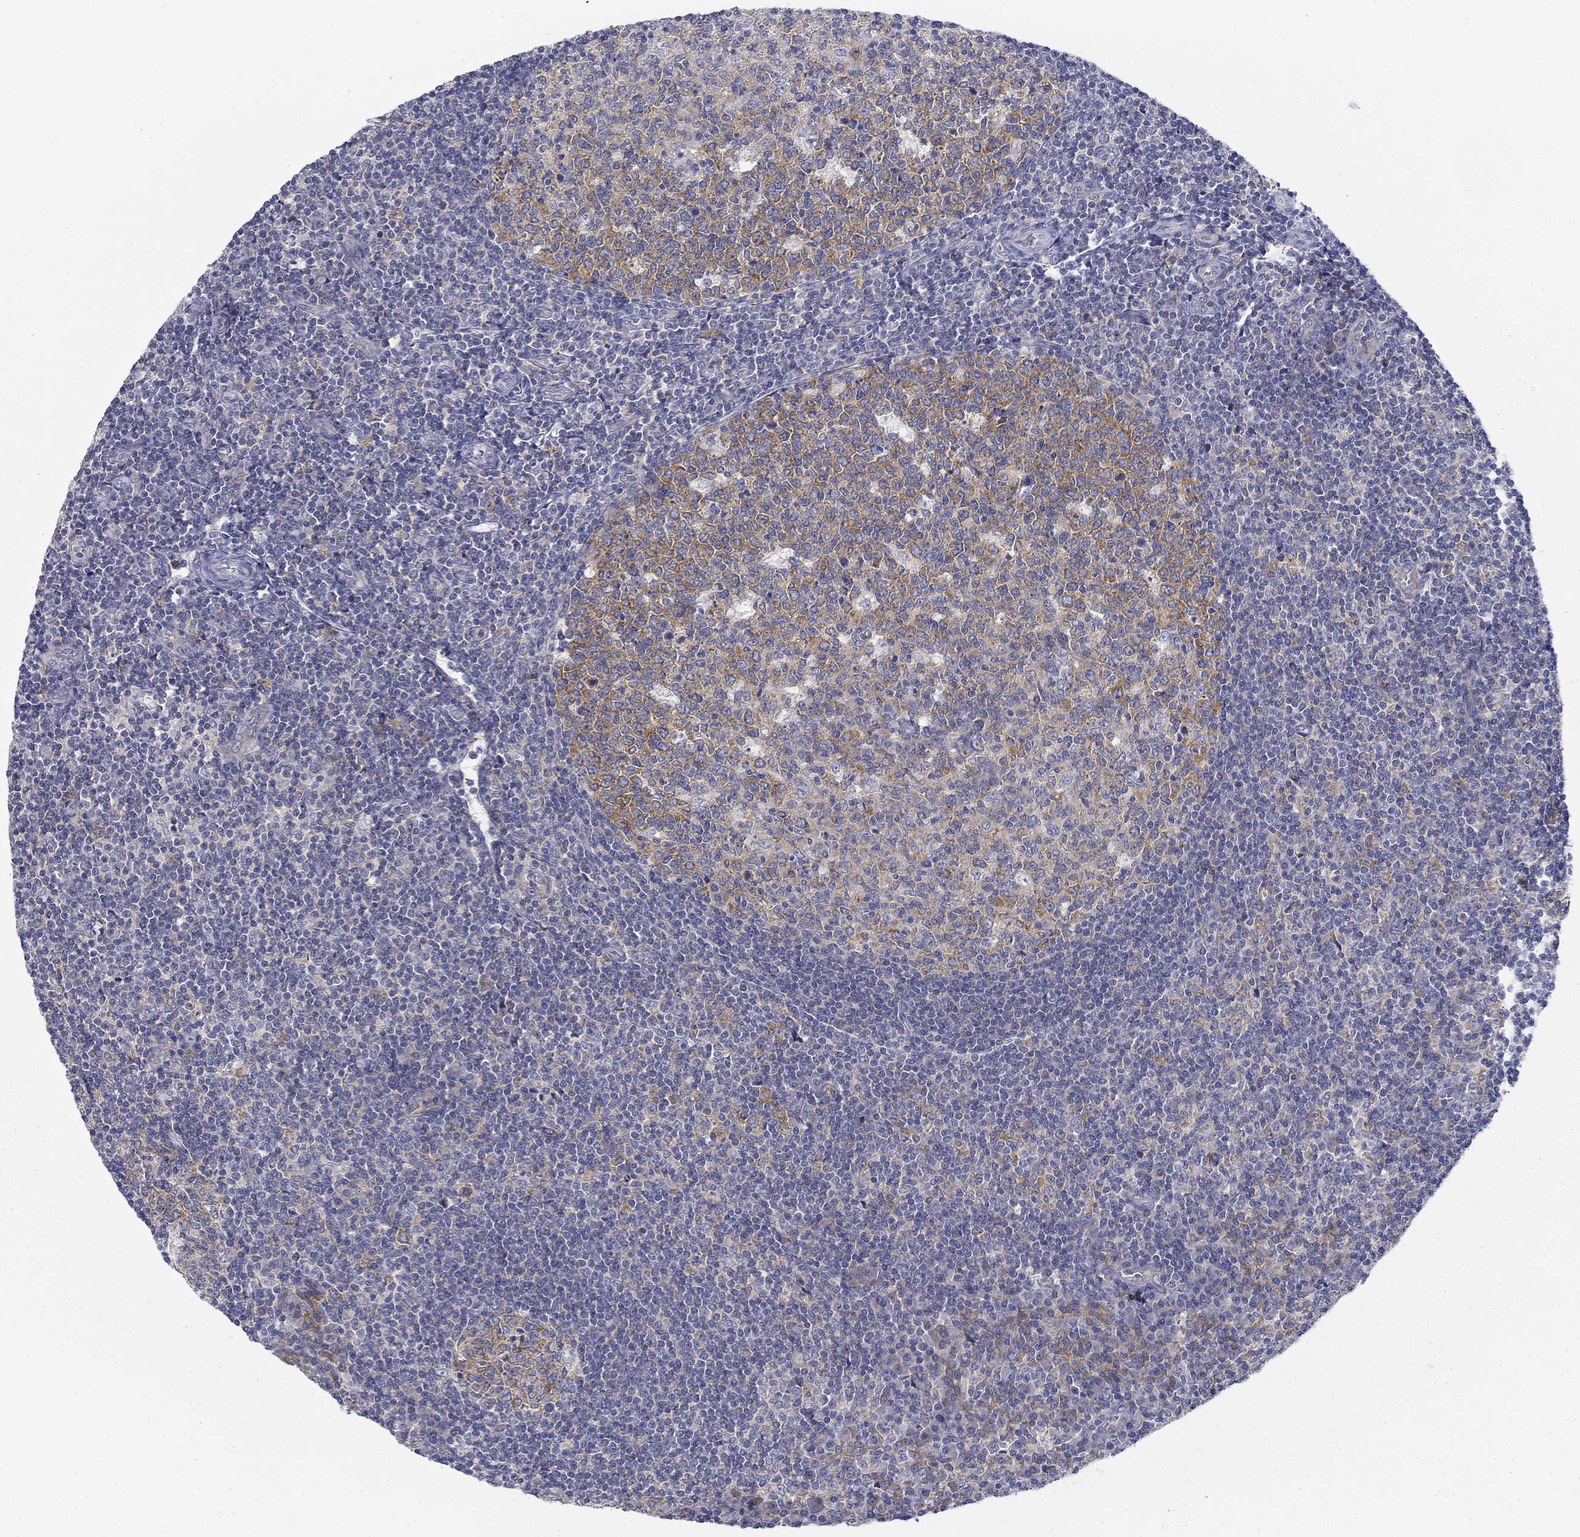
{"staining": {"intensity": "moderate", "quantity": "<25%", "location": "cytoplasmic/membranous"}, "tissue": "tonsil", "cell_type": "Germinal center cells", "image_type": "normal", "snomed": [{"axis": "morphology", "description": "Normal tissue, NOS"}, {"axis": "topography", "description": "Tonsil"}], "caption": "High-magnification brightfield microscopy of benign tonsil stained with DAB (3,3'-diaminobenzidine) (brown) and counterstained with hematoxylin (blue). germinal center cells exhibit moderate cytoplasmic/membranous expression is identified in approximately<25% of cells. (Stains: DAB (3,3'-diaminobenzidine) in brown, nuclei in blue, Microscopy: brightfield microscopy at high magnification).", "gene": "FXR1", "patient": {"sex": "female", "age": 13}}